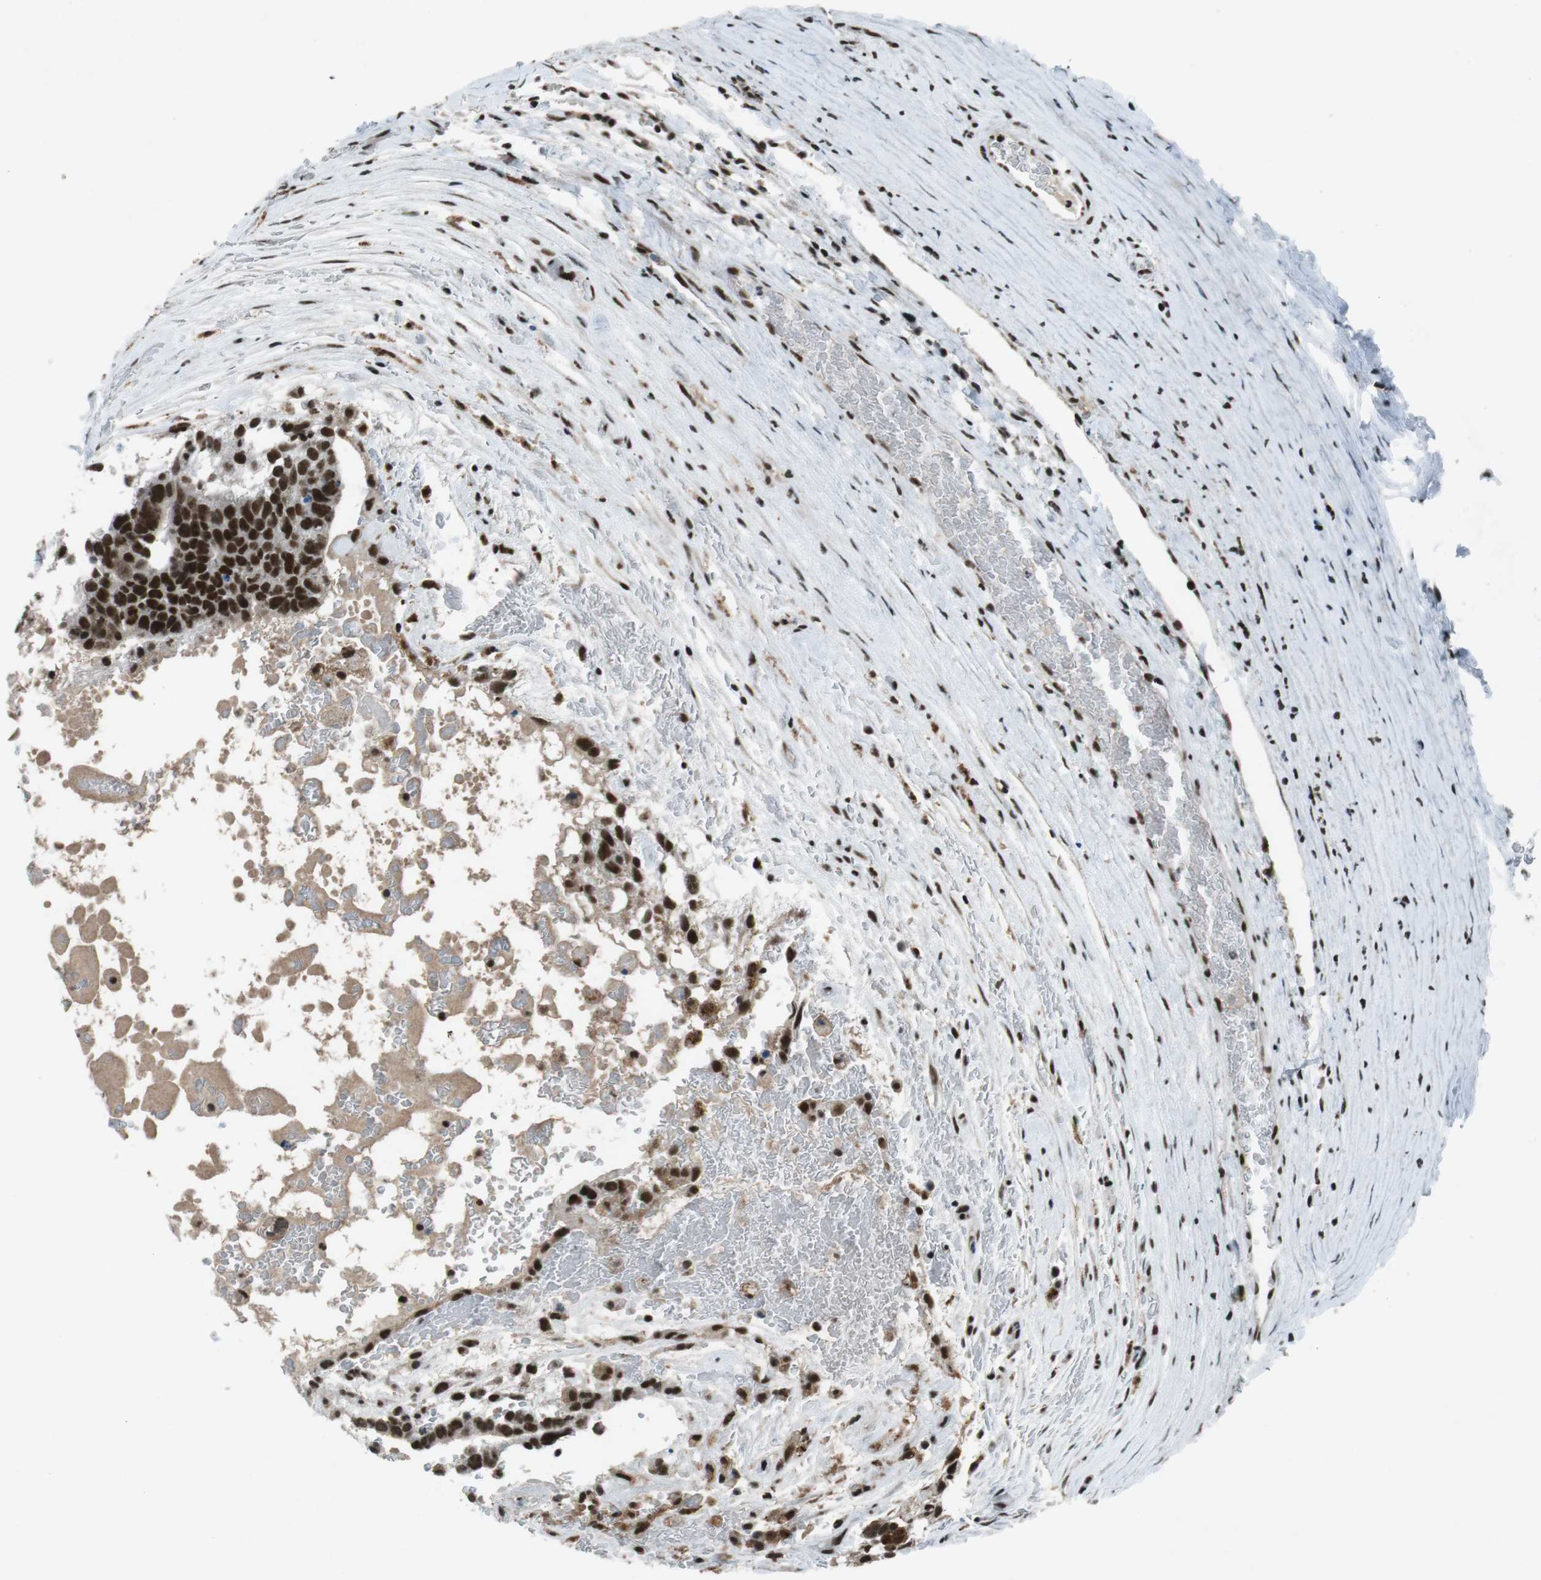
{"staining": {"intensity": "strong", "quantity": ">75%", "location": "nuclear"}, "tissue": "testis cancer", "cell_type": "Tumor cells", "image_type": "cancer", "snomed": [{"axis": "morphology", "description": "Seminoma, NOS"}, {"axis": "morphology", "description": "Carcinoma, Embryonal, NOS"}, {"axis": "topography", "description": "Testis"}], "caption": "Immunohistochemistry (IHC) micrograph of embryonal carcinoma (testis) stained for a protein (brown), which shows high levels of strong nuclear expression in about >75% of tumor cells.", "gene": "TAF1", "patient": {"sex": "male", "age": 52}}